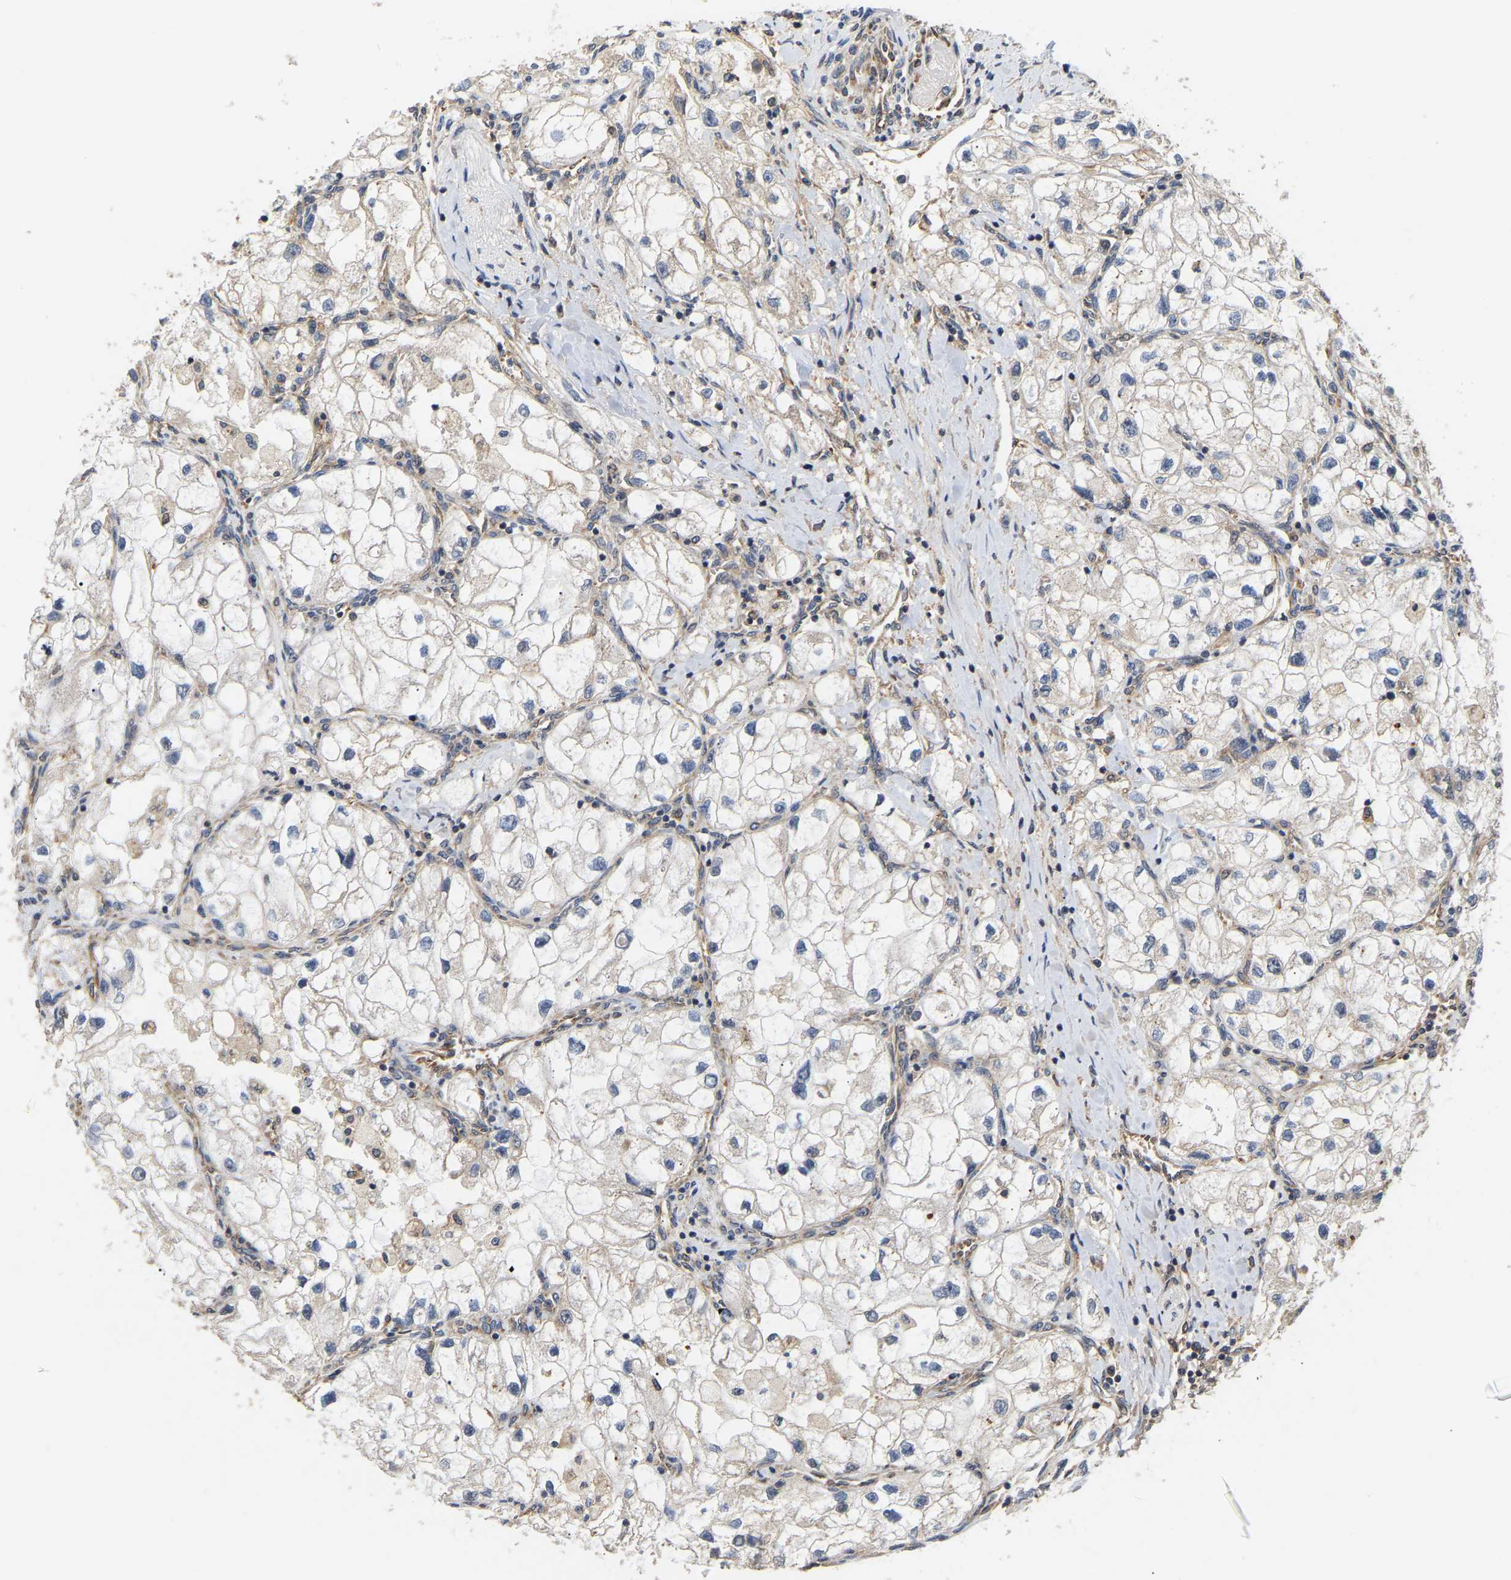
{"staining": {"intensity": "weak", "quantity": "<25%", "location": "cytoplasmic/membranous"}, "tissue": "renal cancer", "cell_type": "Tumor cells", "image_type": "cancer", "snomed": [{"axis": "morphology", "description": "Adenocarcinoma, NOS"}, {"axis": "topography", "description": "Kidney"}], "caption": "The IHC micrograph has no significant expression in tumor cells of adenocarcinoma (renal) tissue. (DAB IHC with hematoxylin counter stain).", "gene": "AIMP2", "patient": {"sex": "female", "age": 70}}